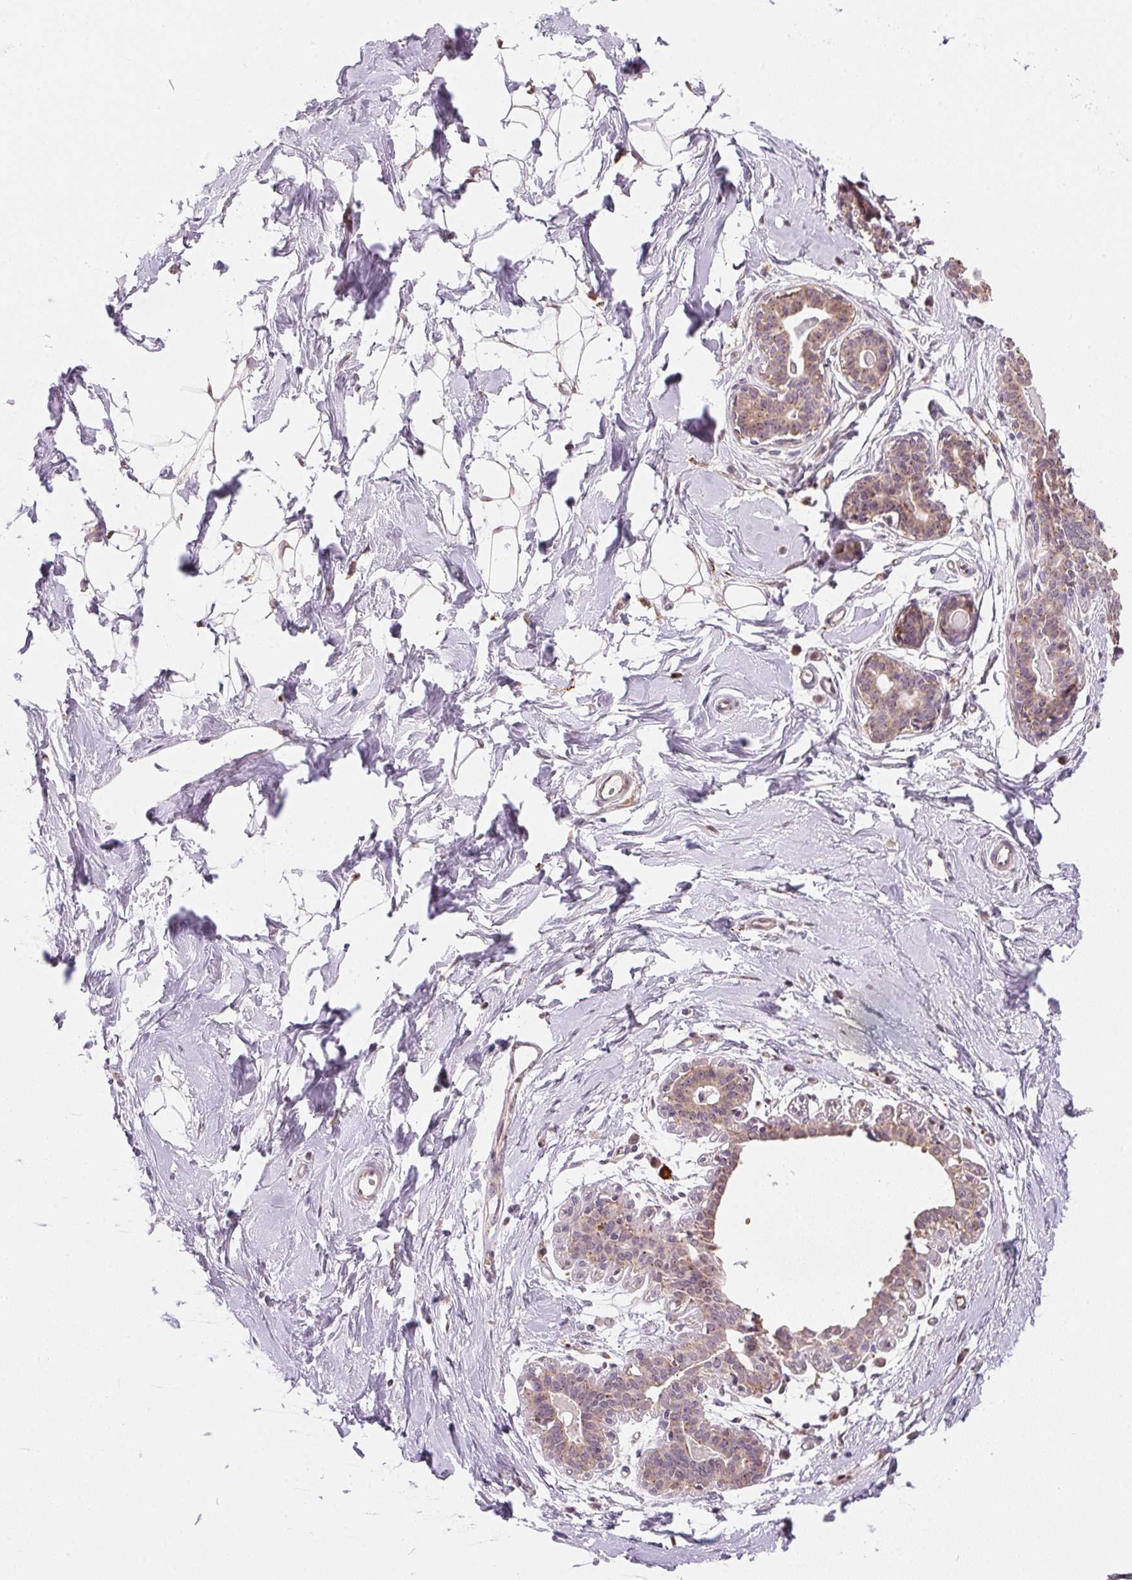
{"staining": {"intensity": "negative", "quantity": "none", "location": "none"}, "tissue": "breast", "cell_type": "Adipocytes", "image_type": "normal", "snomed": [{"axis": "morphology", "description": "Normal tissue, NOS"}, {"axis": "topography", "description": "Breast"}], "caption": "An IHC histopathology image of unremarkable breast is shown. There is no staining in adipocytes of breast.", "gene": "METTL13", "patient": {"sex": "female", "age": 45}}